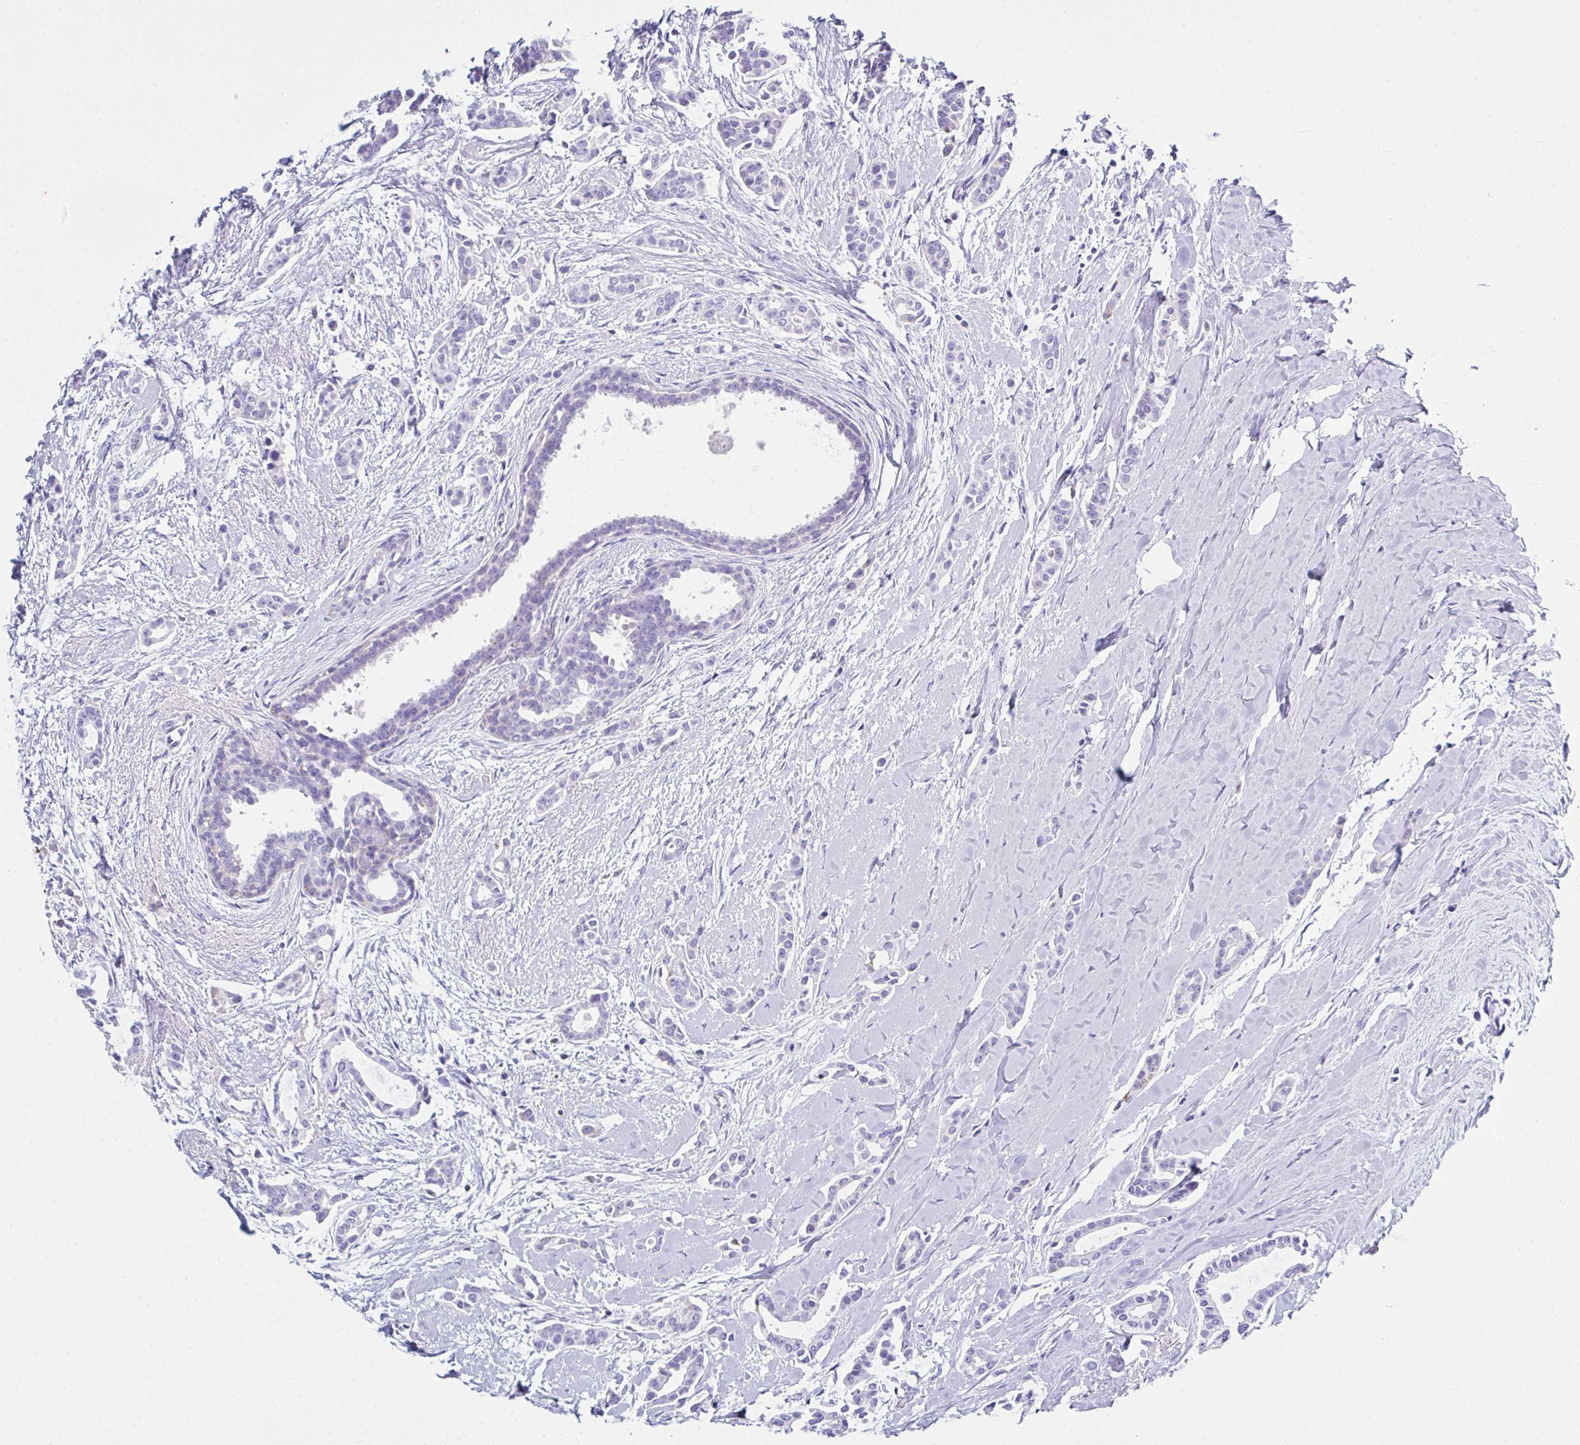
{"staining": {"intensity": "negative", "quantity": "none", "location": "none"}, "tissue": "breast cancer", "cell_type": "Tumor cells", "image_type": "cancer", "snomed": [{"axis": "morphology", "description": "Duct carcinoma"}, {"axis": "topography", "description": "Breast"}], "caption": "Immunohistochemistry (IHC) histopathology image of neoplastic tissue: breast cancer (invasive ductal carcinoma) stained with DAB reveals no significant protein expression in tumor cells.", "gene": "LGALS4", "patient": {"sex": "female", "age": 64}}